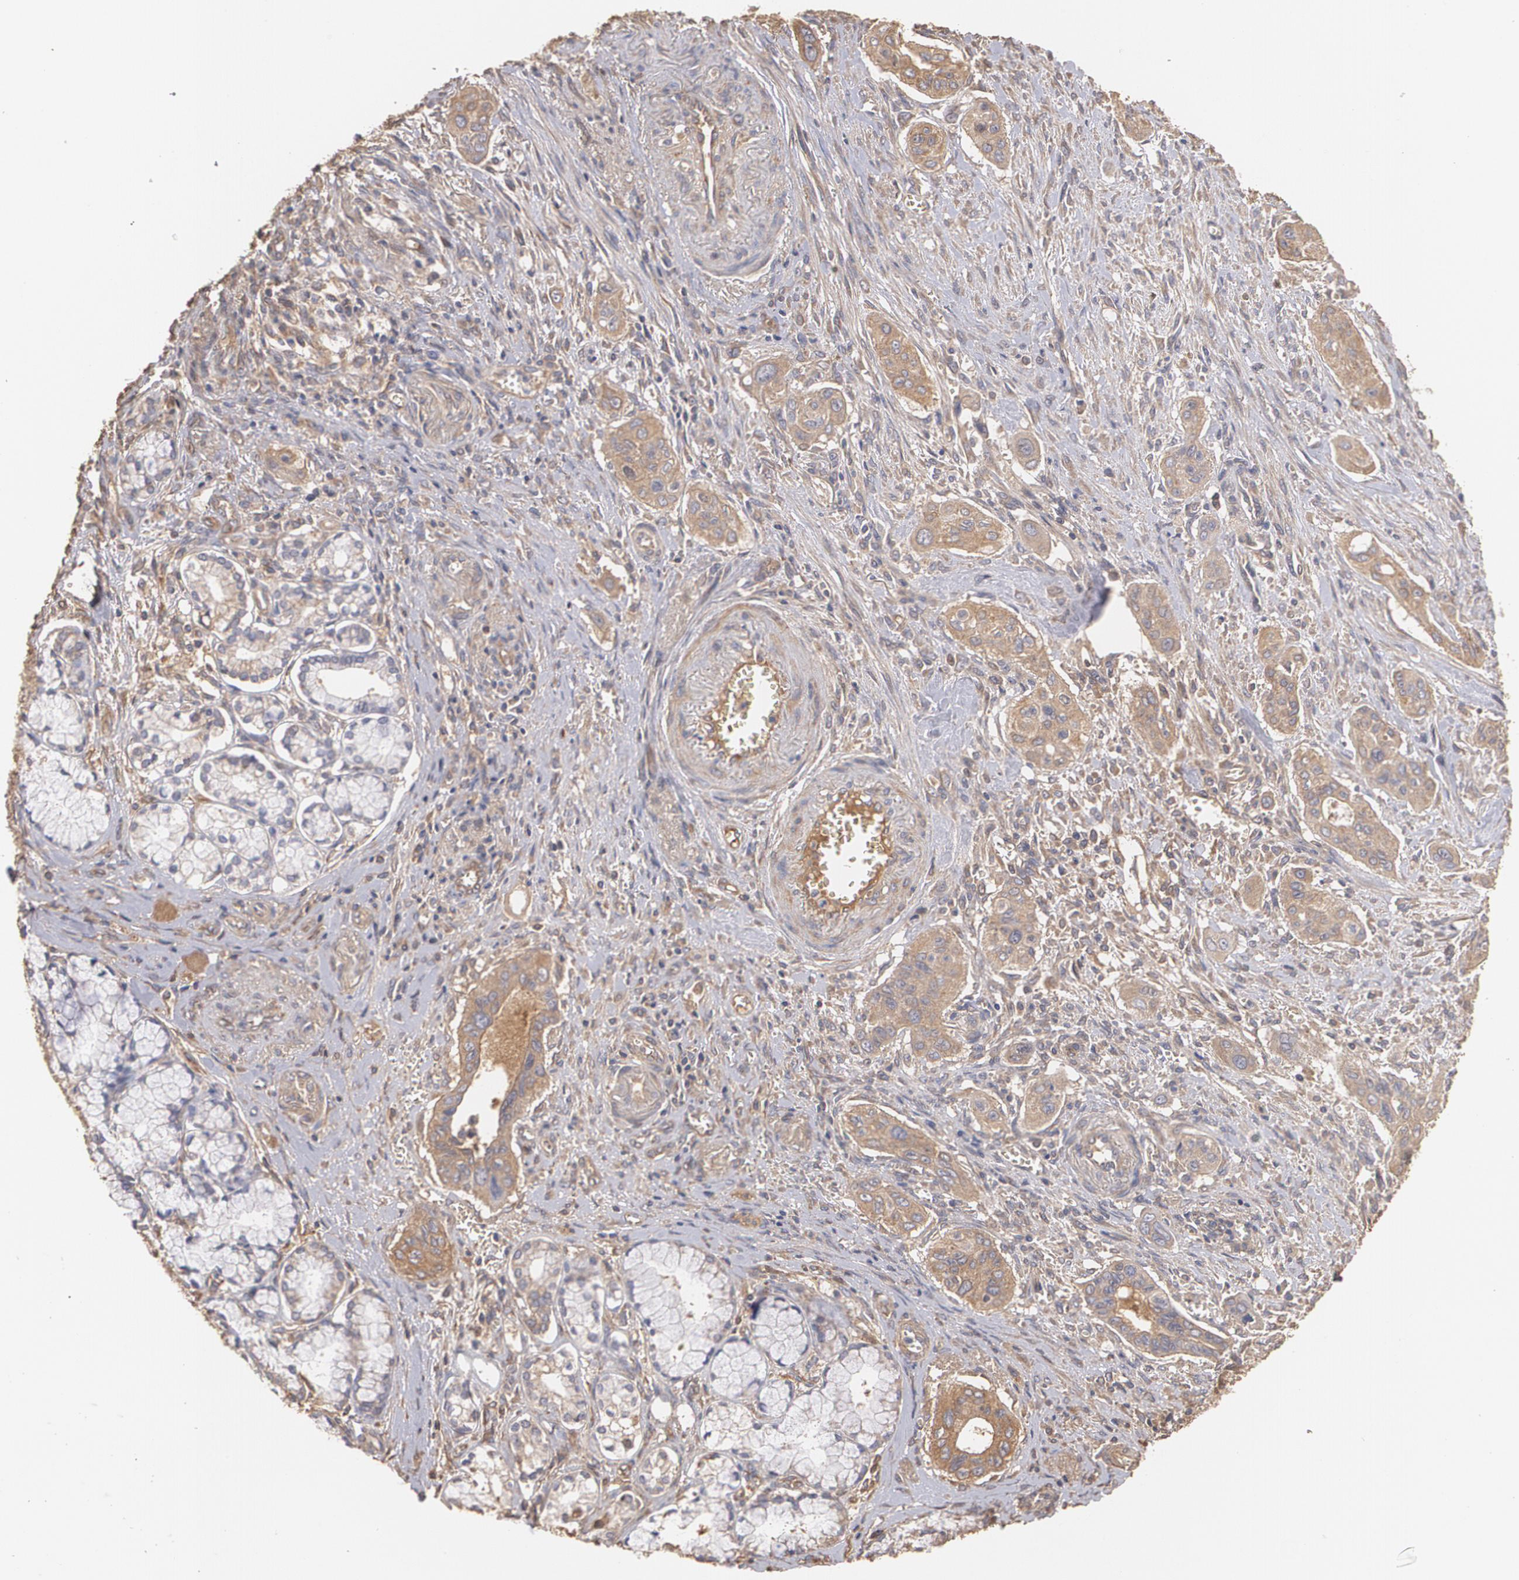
{"staining": {"intensity": "weak", "quantity": ">75%", "location": "cytoplasmic/membranous"}, "tissue": "pancreatic cancer", "cell_type": "Tumor cells", "image_type": "cancer", "snomed": [{"axis": "morphology", "description": "Adenocarcinoma, NOS"}, {"axis": "topography", "description": "Pancreas"}], "caption": "IHC (DAB (3,3'-diaminobenzidine)) staining of human pancreatic cancer shows weak cytoplasmic/membranous protein positivity in about >75% of tumor cells.", "gene": "PON1", "patient": {"sex": "male", "age": 77}}